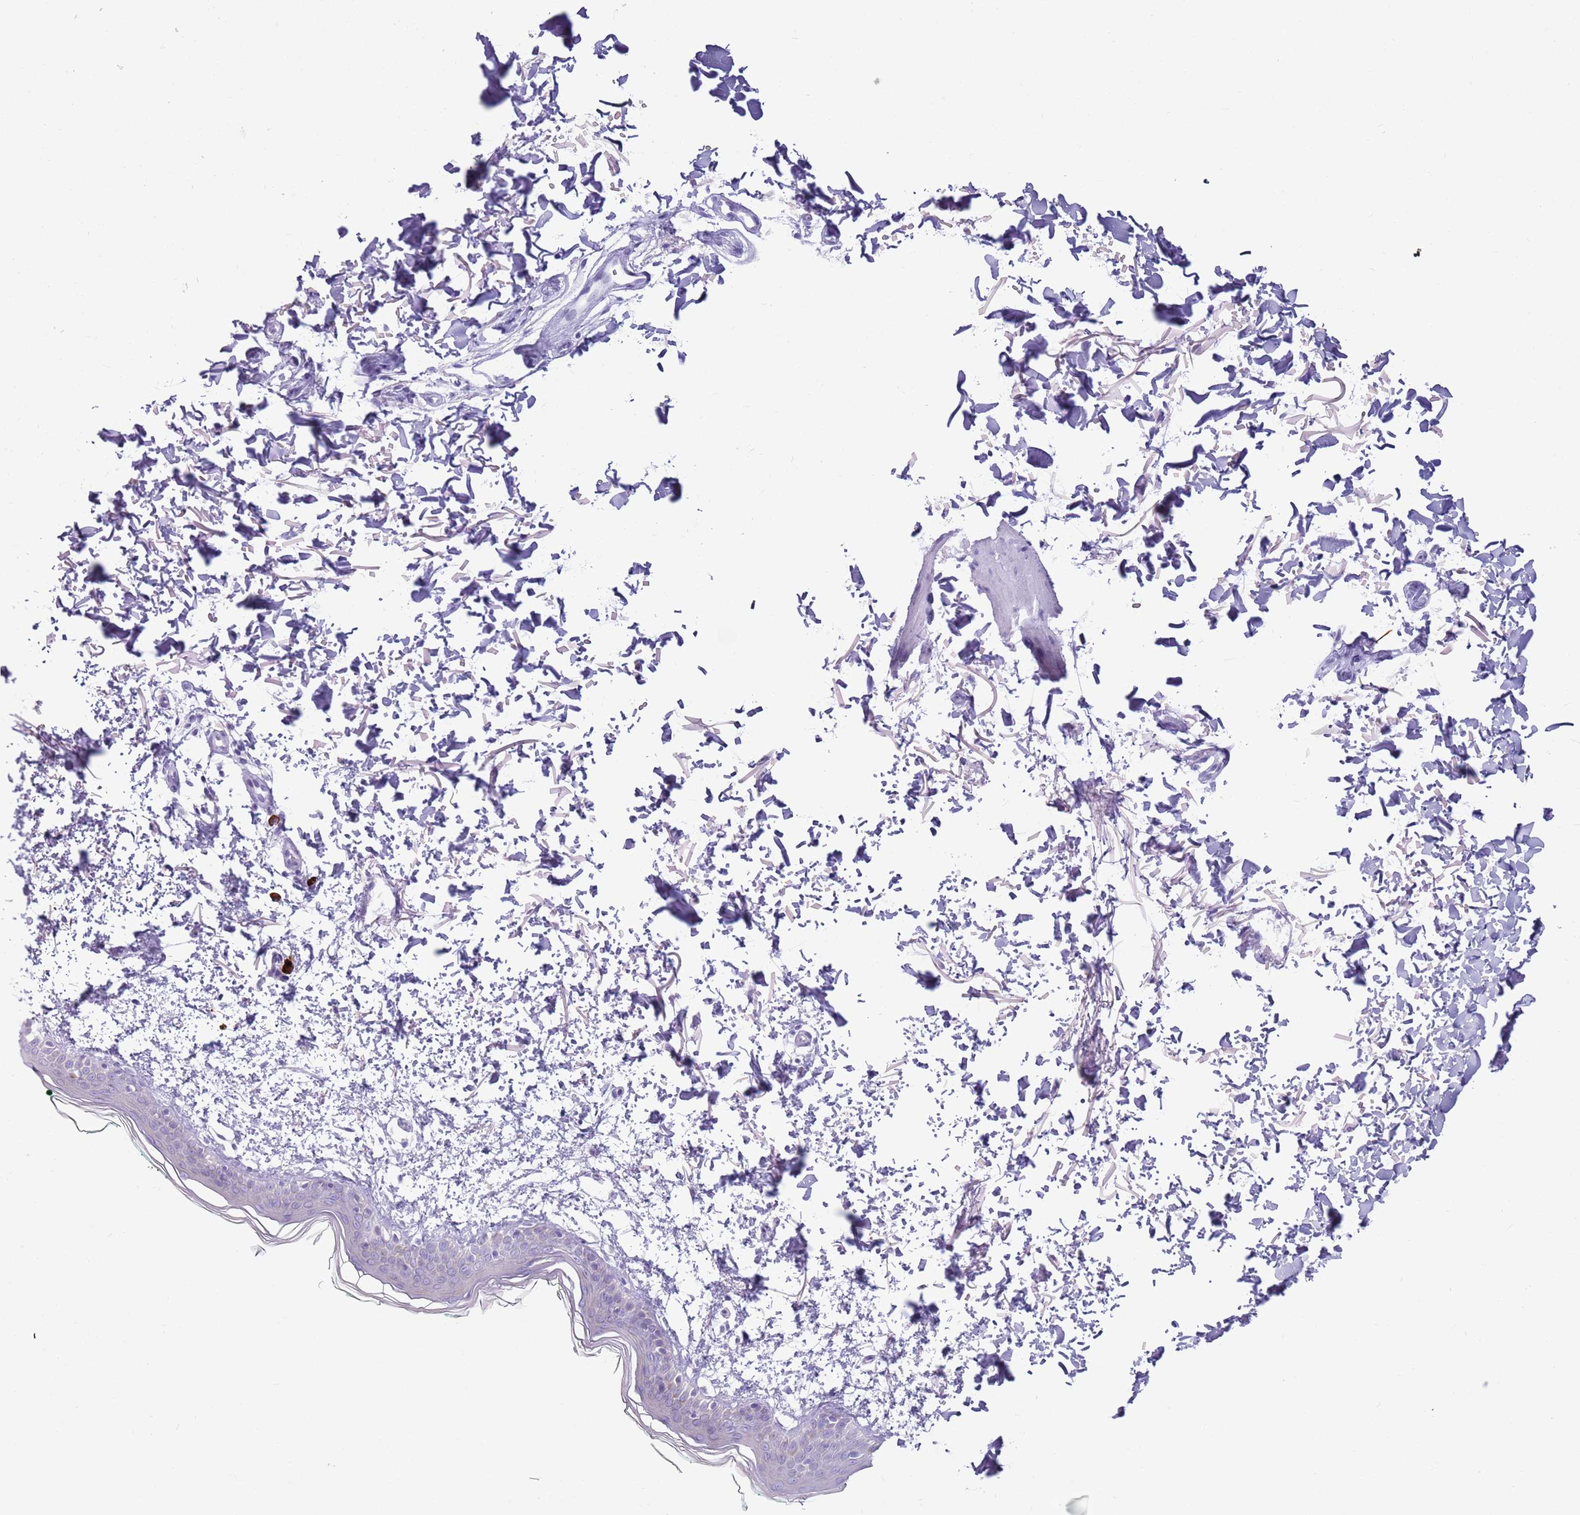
{"staining": {"intensity": "negative", "quantity": "none", "location": "none"}, "tissue": "skin", "cell_type": "Fibroblasts", "image_type": "normal", "snomed": [{"axis": "morphology", "description": "Normal tissue, NOS"}, {"axis": "topography", "description": "Skin"}], "caption": "Immunohistochemistry (IHC) histopathology image of normal skin: skin stained with DAB exhibits no significant protein expression in fibroblasts. (DAB IHC with hematoxylin counter stain).", "gene": "ENSG00000263020", "patient": {"sex": "male", "age": 66}}